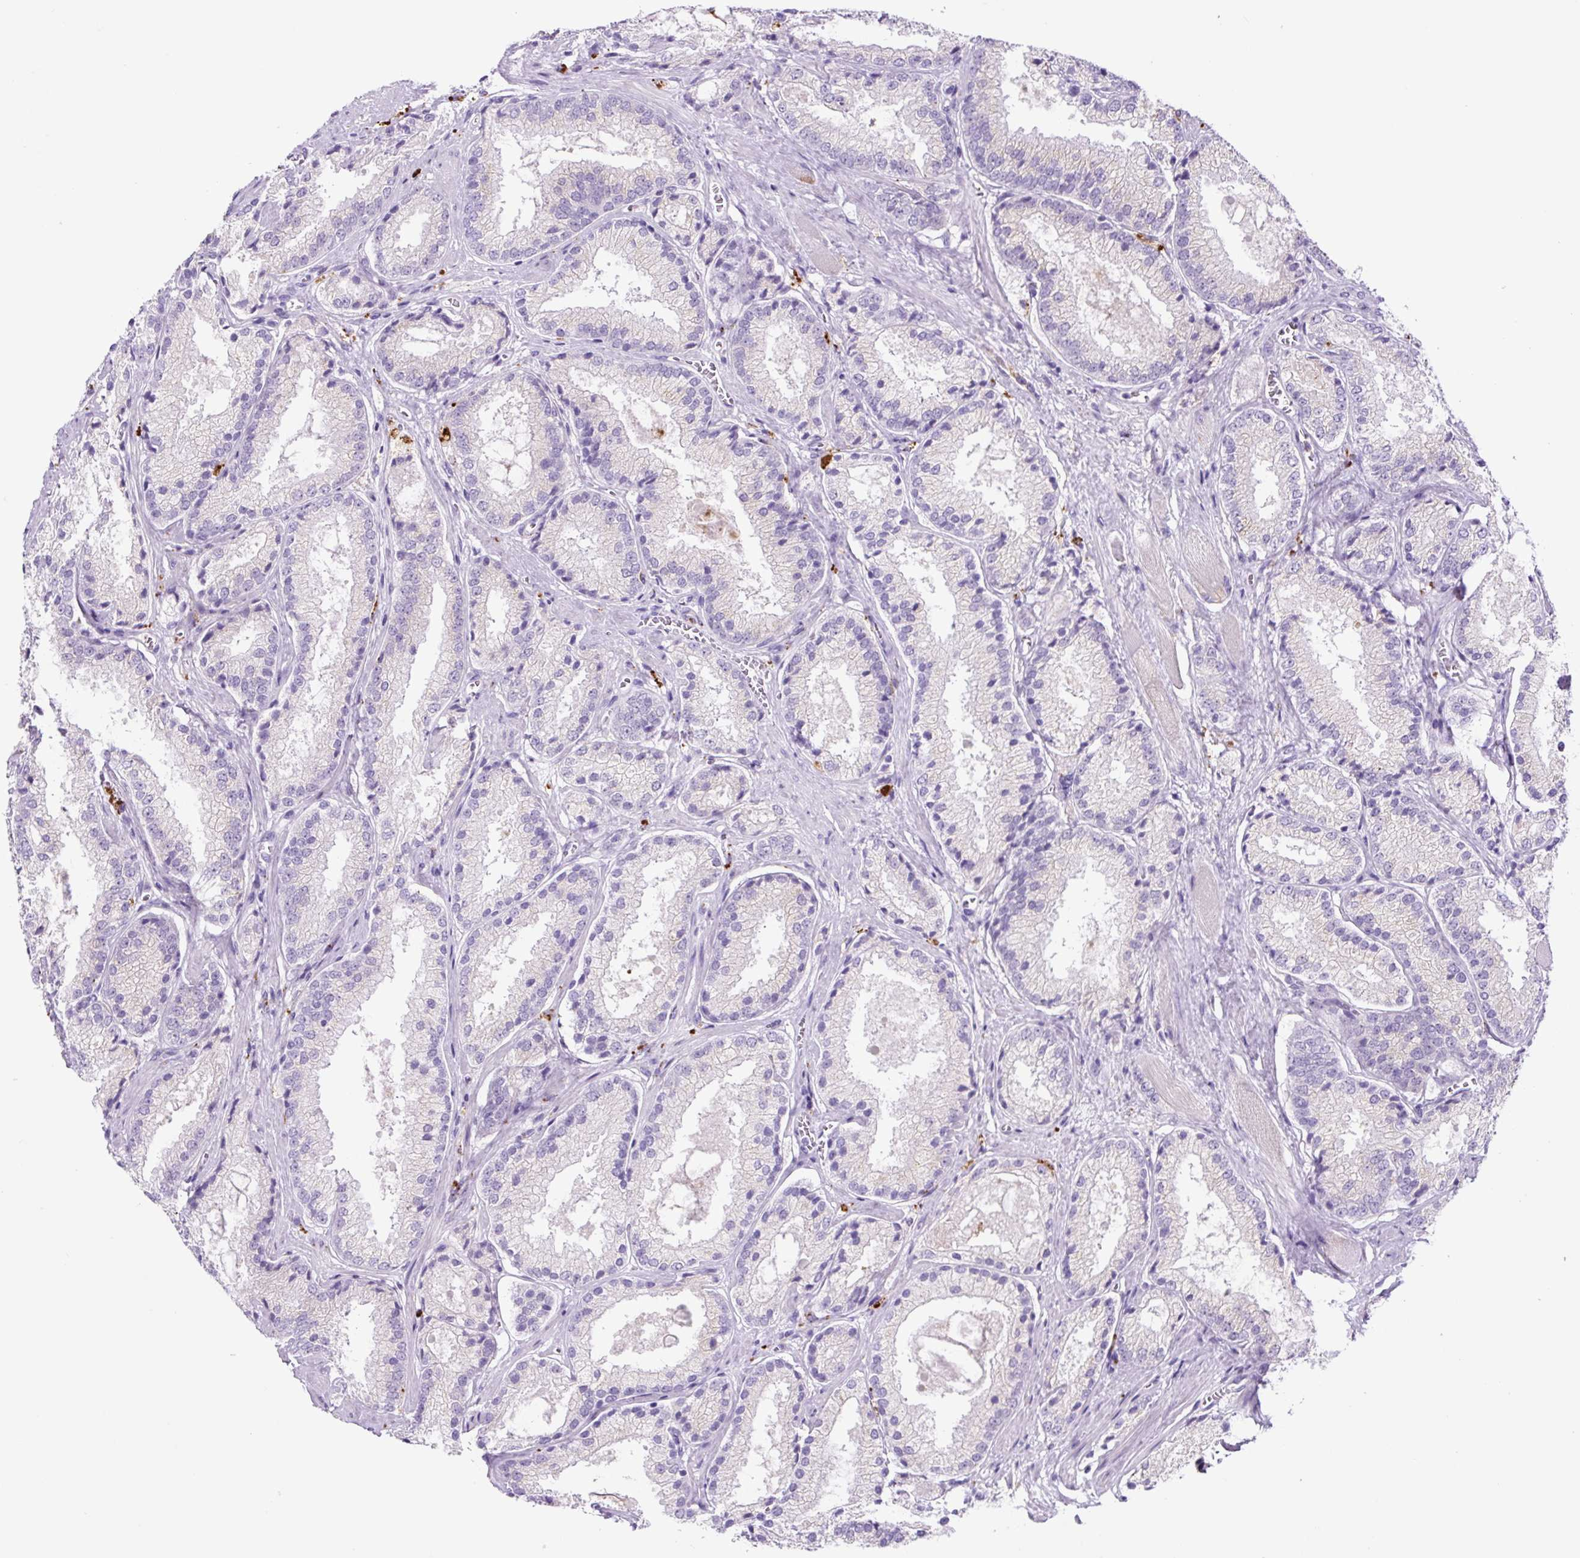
{"staining": {"intensity": "negative", "quantity": "none", "location": "none"}, "tissue": "prostate cancer", "cell_type": "Tumor cells", "image_type": "cancer", "snomed": [{"axis": "morphology", "description": "Adenocarcinoma, High grade"}, {"axis": "topography", "description": "Prostate"}], "caption": "This is an immunohistochemistry (IHC) photomicrograph of human prostate cancer (adenocarcinoma (high-grade)). There is no expression in tumor cells.", "gene": "LCN10", "patient": {"sex": "male", "age": 68}}